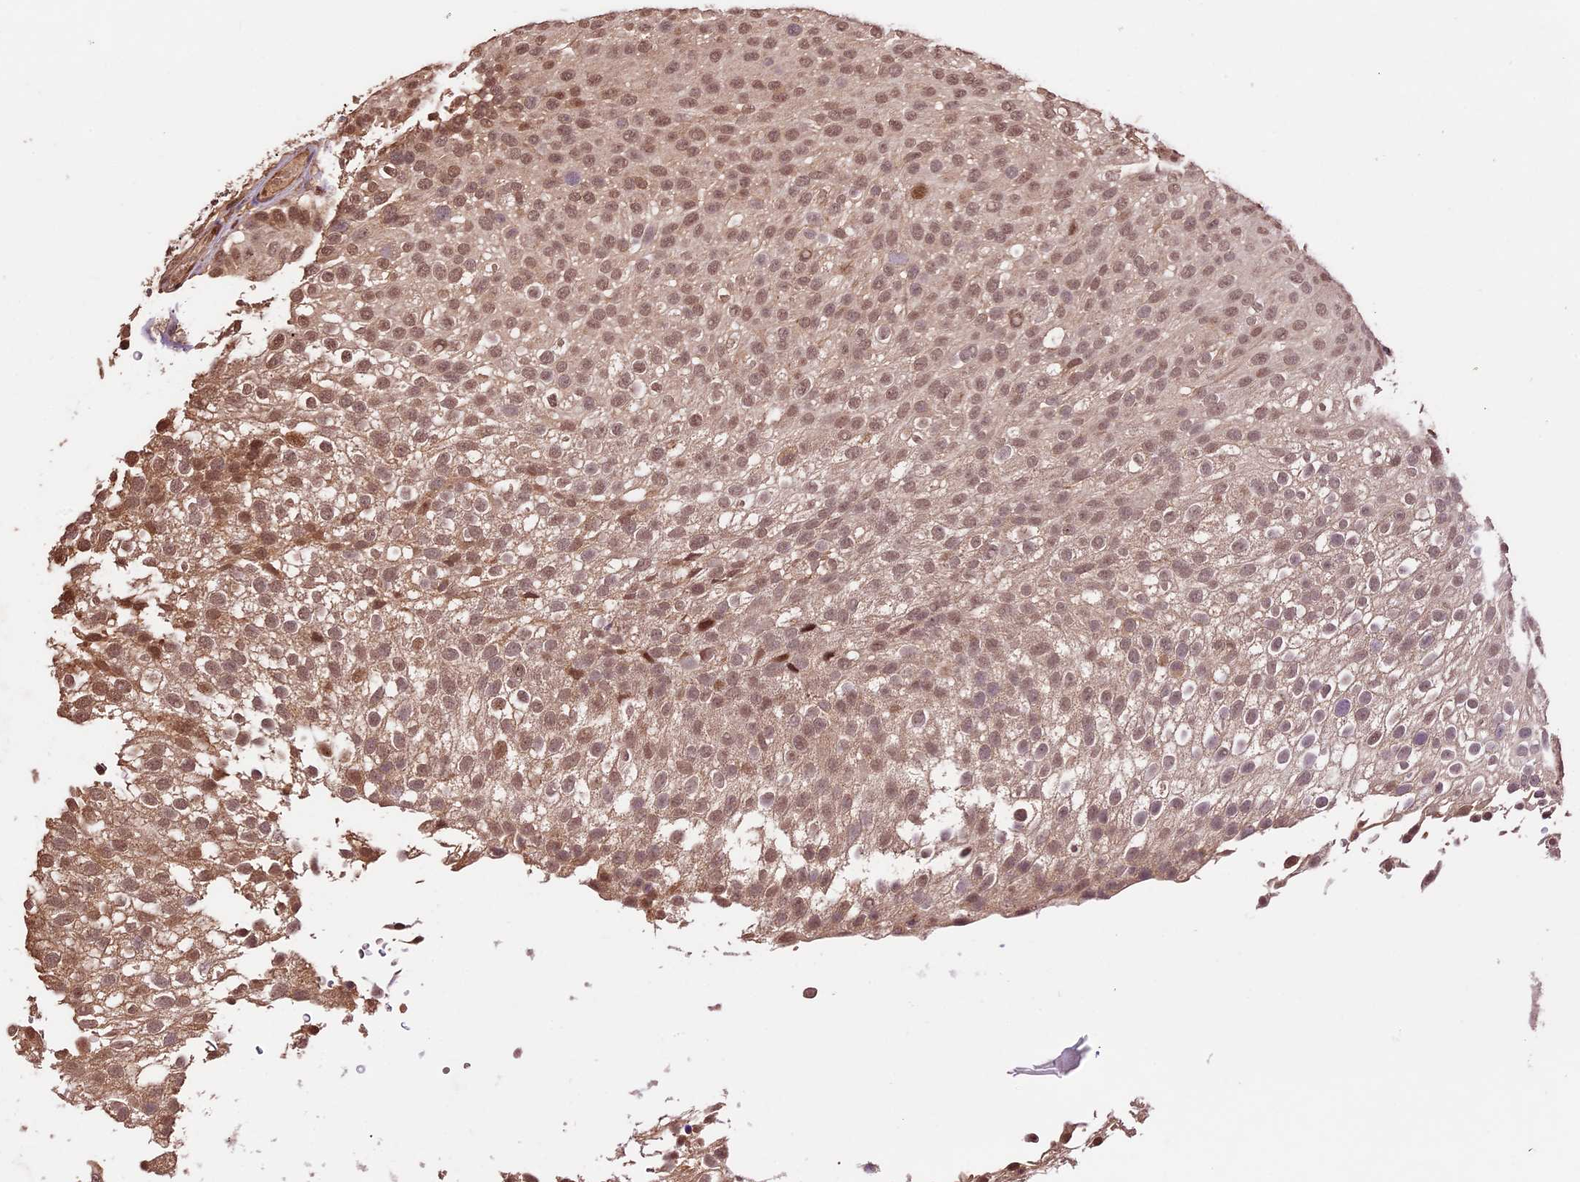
{"staining": {"intensity": "moderate", "quantity": ">75%", "location": "cytoplasmic/membranous,nuclear"}, "tissue": "urothelial cancer", "cell_type": "Tumor cells", "image_type": "cancer", "snomed": [{"axis": "morphology", "description": "Urothelial carcinoma, Low grade"}, {"axis": "topography", "description": "Urinary bladder"}], "caption": "Immunohistochemistry photomicrograph of neoplastic tissue: urothelial cancer stained using immunohistochemistry displays medium levels of moderate protein expression localized specifically in the cytoplasmic/membranous and nuclear of tumor cells, appearing as a cytoplasmic/membranous and nuclear brown color.", "gene": "CDKN2AIP", "patient": {"sex": "male", "age": 78}}